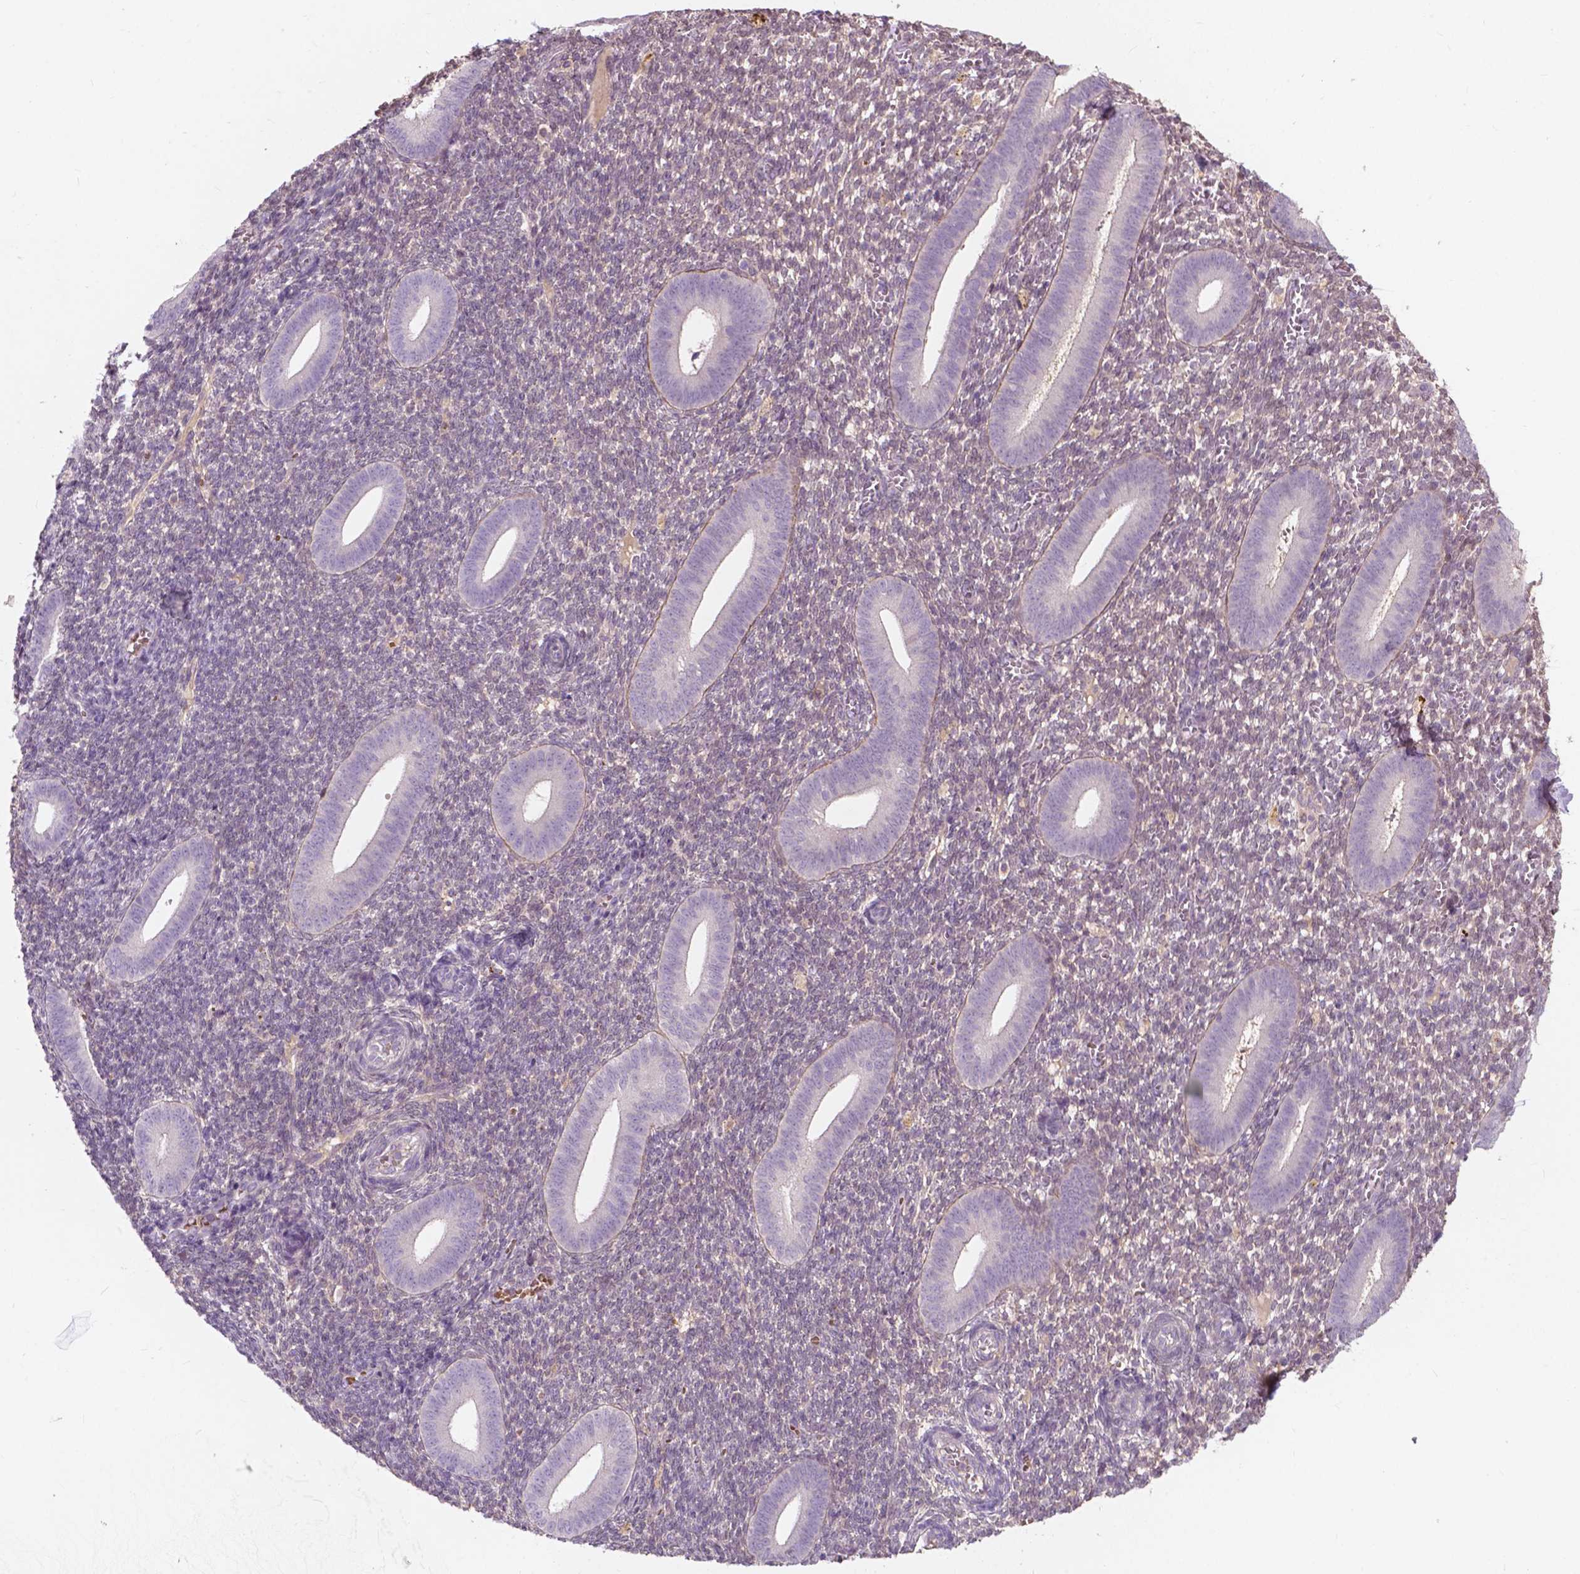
{"staining": {"intensity": "negative", "quantity": "none", "location": "none"}, "tissue": "endometrium", "cell_type": "Cells in endometrial stroma", "image_type": "normal", "snomed": [{"axis": "morphology", "description": "Normal tissue, NOS"}, {"axis": "topography", "description": "Endometrium"}], "caption": "Cells in endometrial stroma are negative for protein expression in benign human endometrium. Brightfield microscopy of immunohistochemistry stained with DAB (brown) and hematoxylin (blue), captured at high magnification.", "gene": "GPR37", "patient": {"sex": "female", "age": 25}}